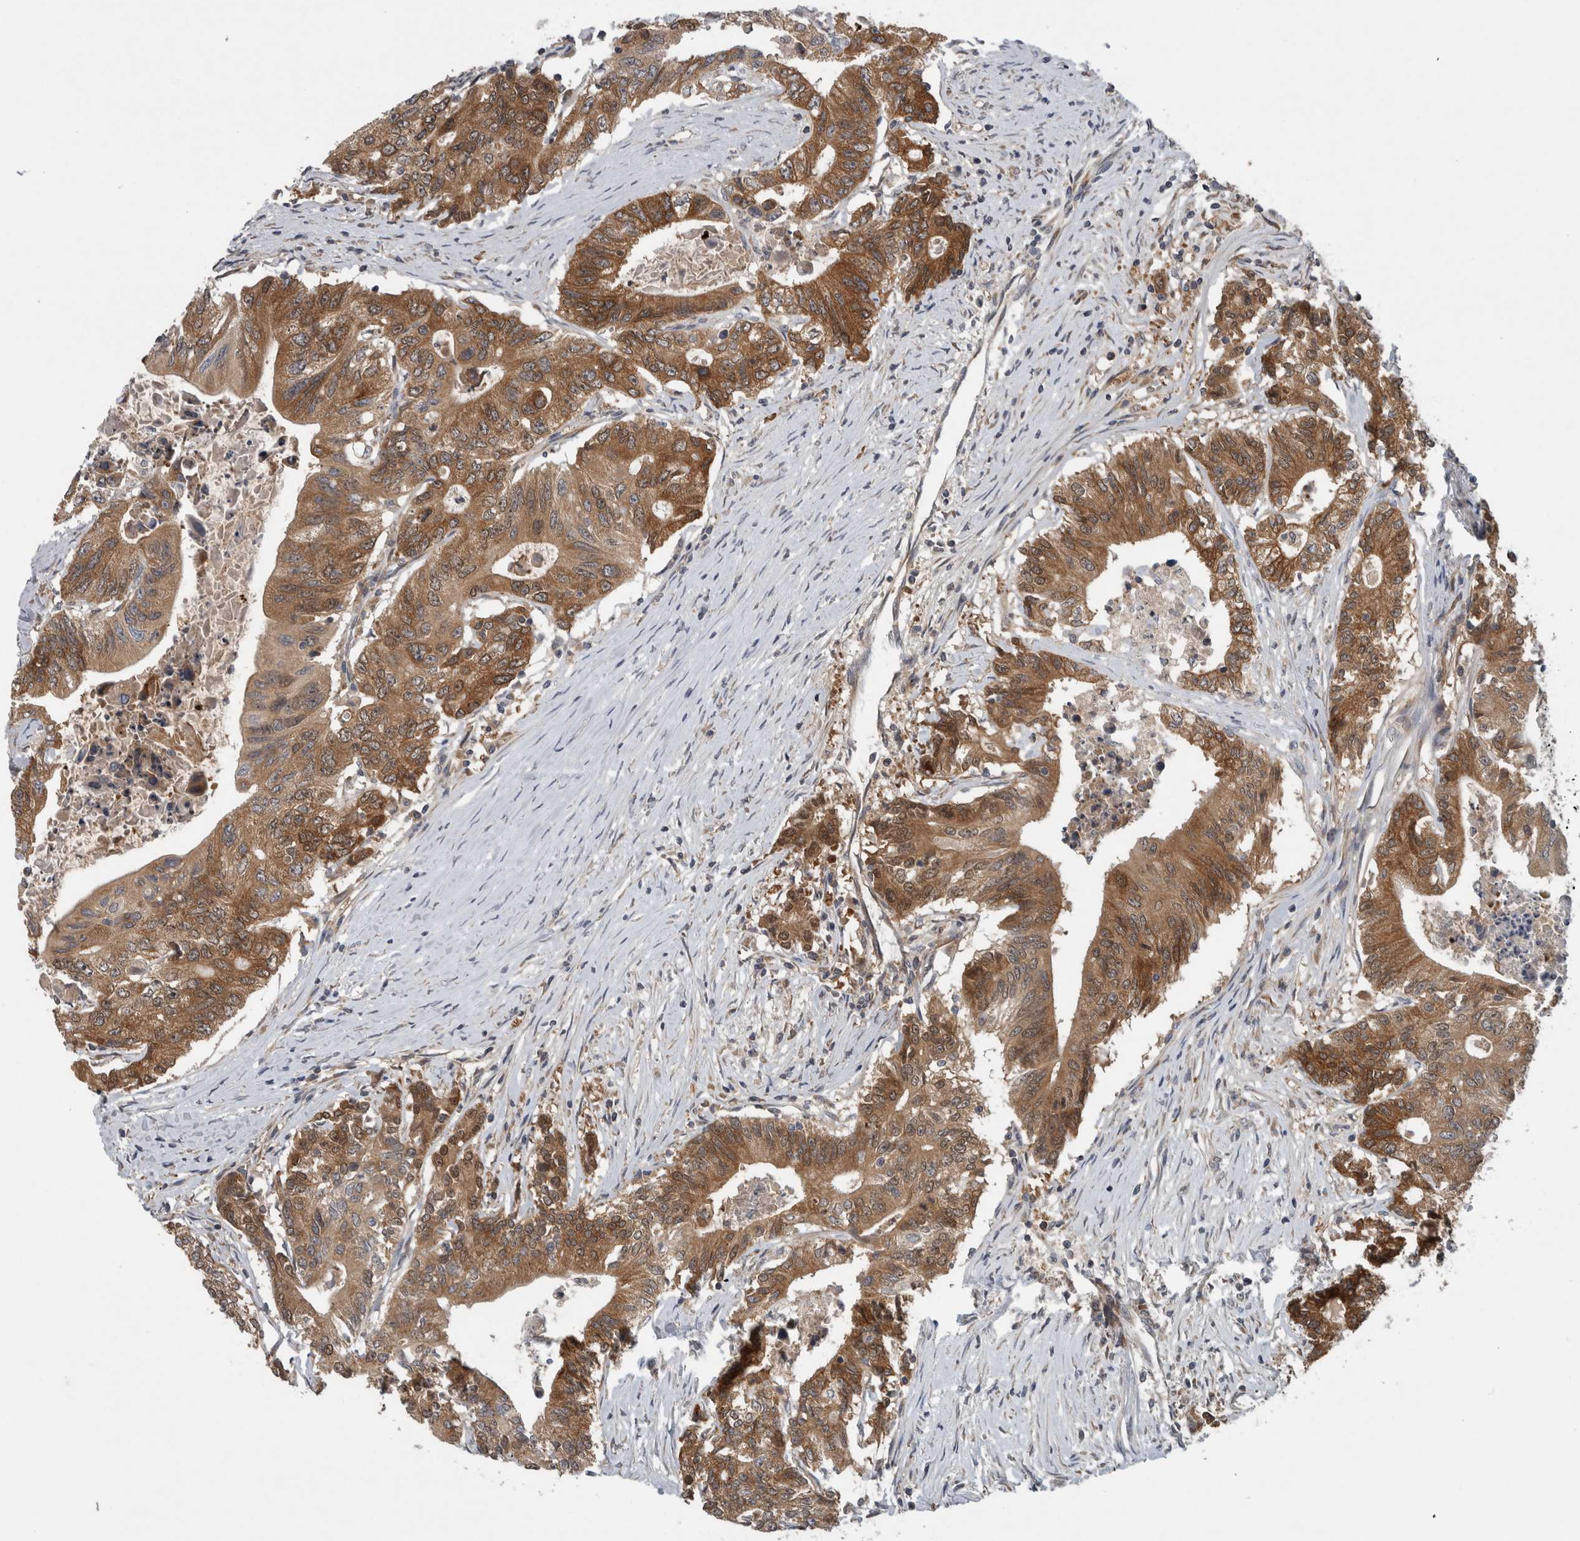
{"staining": {"intensity": "moderate", "quantity": ">75%", "location": "cytoplasmic/membranous"}, "tissue": "colorectal cancer", "cell_type": "Tumor cells", "image_type": "cancer", "snomed": [{"axis": "morphology", "description": "Adenocarcinoma, NOS"}, {"axis": "topography", "description": "Colon"}], "caption": "DAB (3,3'-diaminobenzidine) immunohistochemical staining of human colorectal adenocarcinoma demonstrates moderate cytoplasmic/membranous protein staining in approximately >75% of tumor cells.", "gene": "PDCD2", "patient": {"sex": "female", "age": 77}}